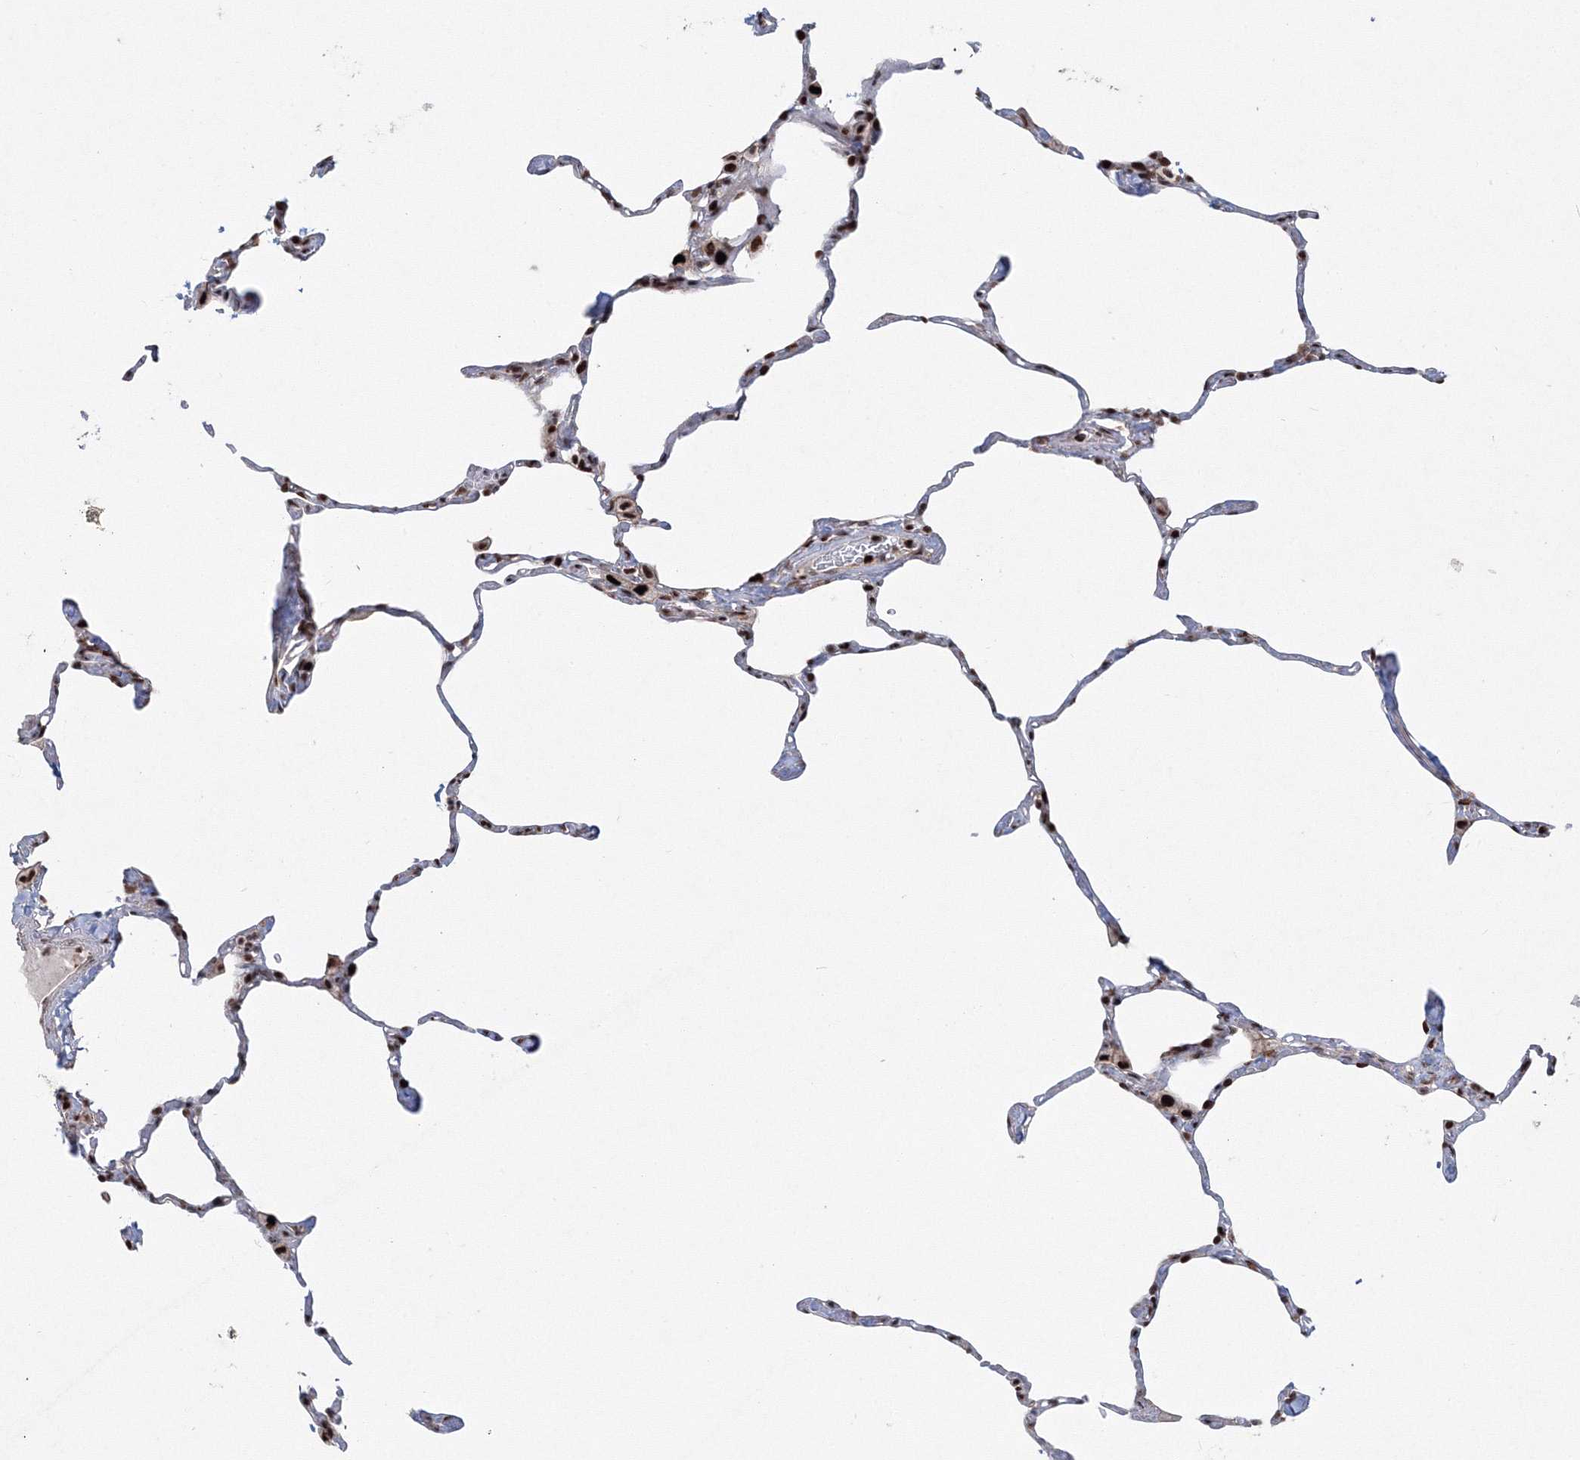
{"staining": {"intensity": "moderate", "quantity": "25%-75%", "location": "nuclear"}, "tissue": "lung", "cell_type": "Alveolar cells", "image_type": "normal", "snomed": [{"axis": "morphology", "description": "Normal tissue, NOS"}, {"axis": "topography", "description": "Lung"}], "caption": "This is a histology image of IHC staining of benign lung, which shows moderate staining in the nuclear of alveolar cells.", "gene": "LIG1", "patient": {"sex": "male", "age": 65}}